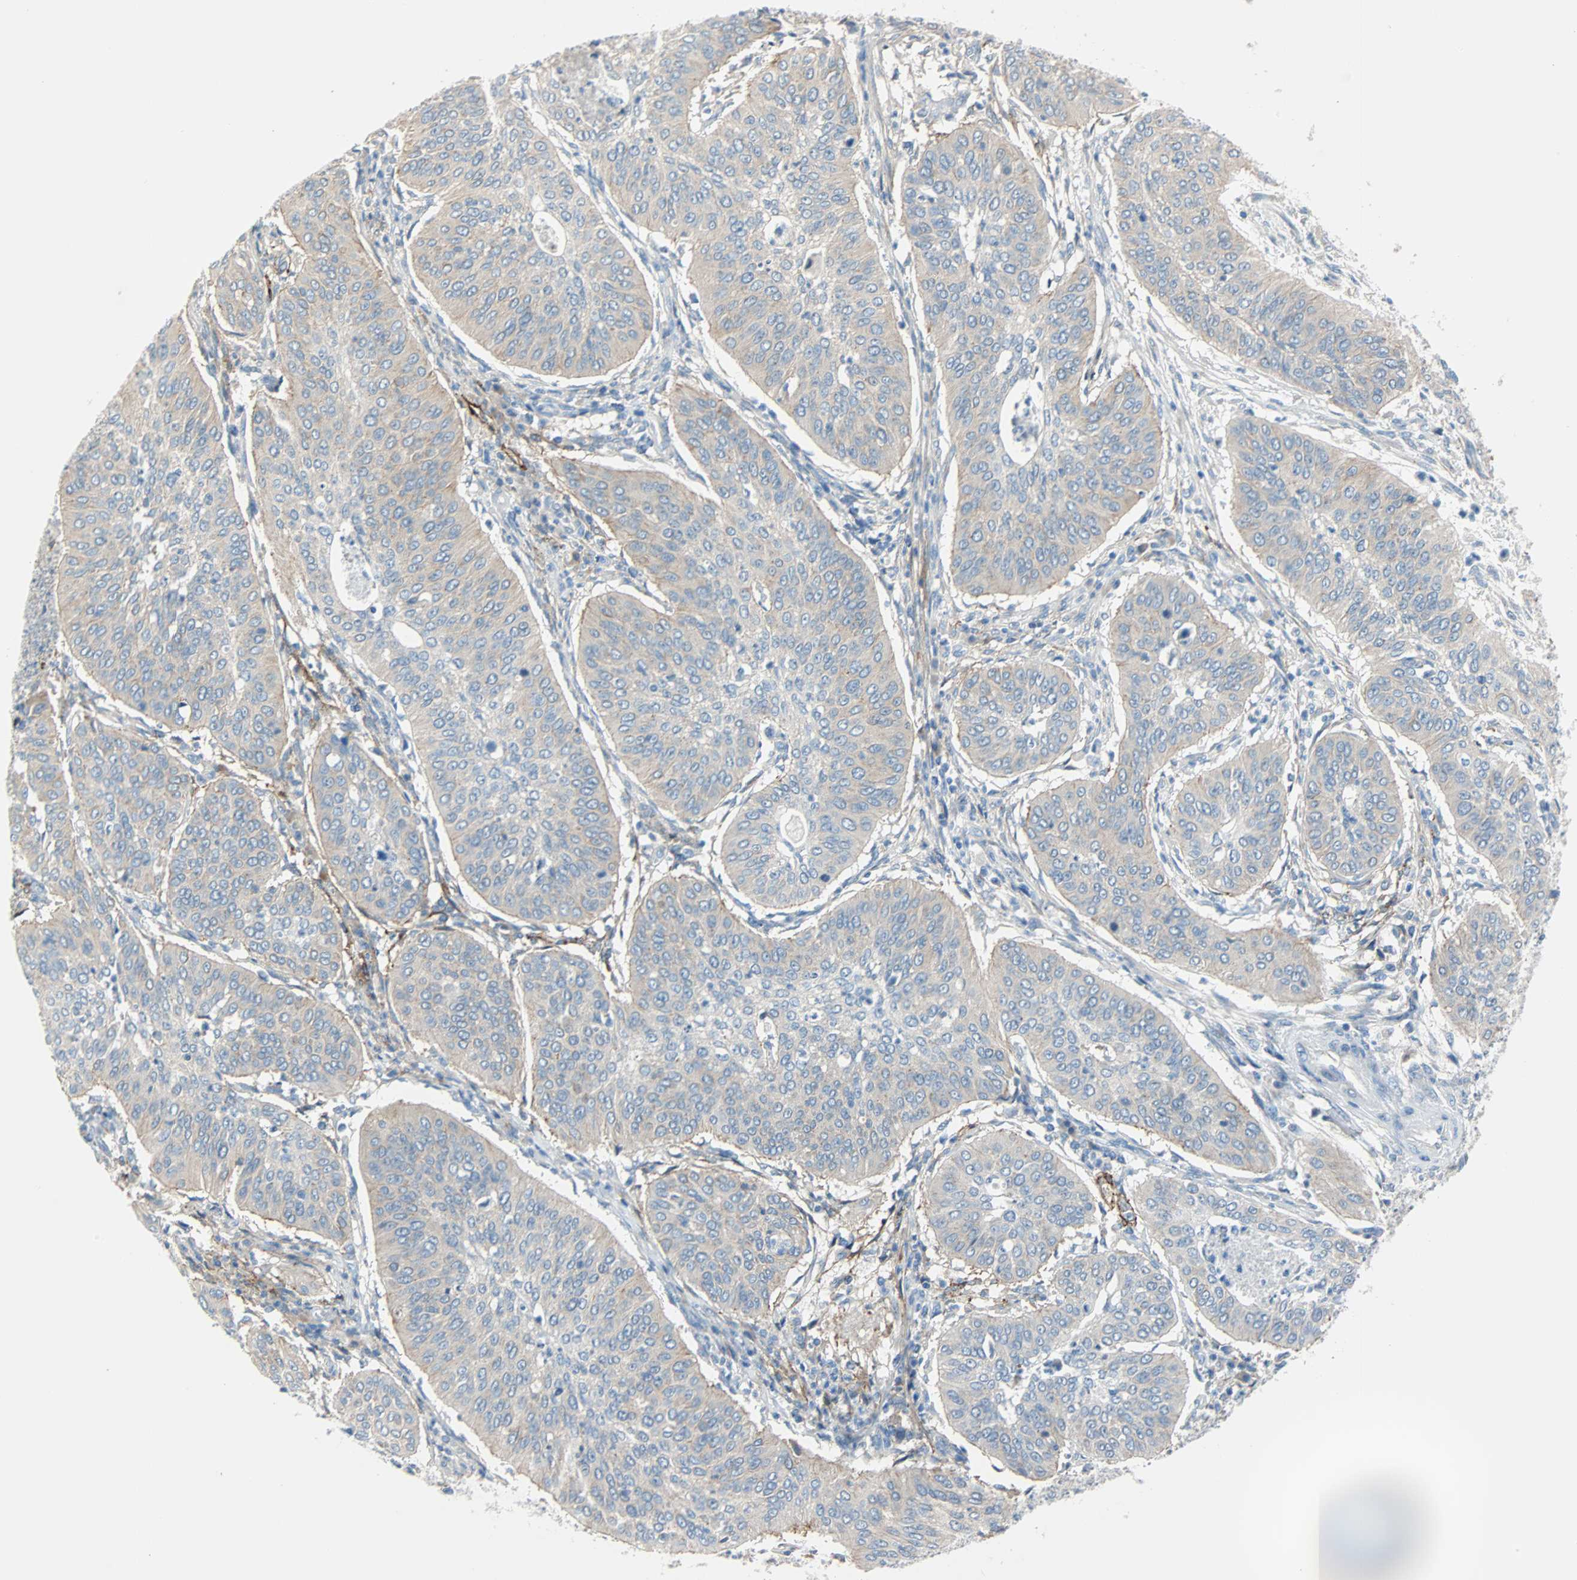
{"staining": {"intensity": "weak", "quantity": "25%-75%", "location": "cytoplasmic/membranous"}, "tissue": "cervical cancer", "cell_type": "Tumor cells", "image_type": "cancer", "snomed": [{"axis": "morphology", "description": "Normal tissue, NOS"}, {"axis": "morphology", "description": "Squamous cell carcinoma, NOS"}, {"axis": "topography", "description": "Cervix"}], "caption": "Immunohistochemical staining of human squamous cell carcinoma (cervical) demonstrates low levels of weak cytoplasmic/membranous protein staining in approximately 25%-75% of tumor cells. (Stains: DAB (3,3'-diaminobenzidine) in brown, nuclei in blue, Microscopy: brightfield microscopy at high magnification).", "gene": "PDPN", "patient": {"sex": "female", "age": 39}}